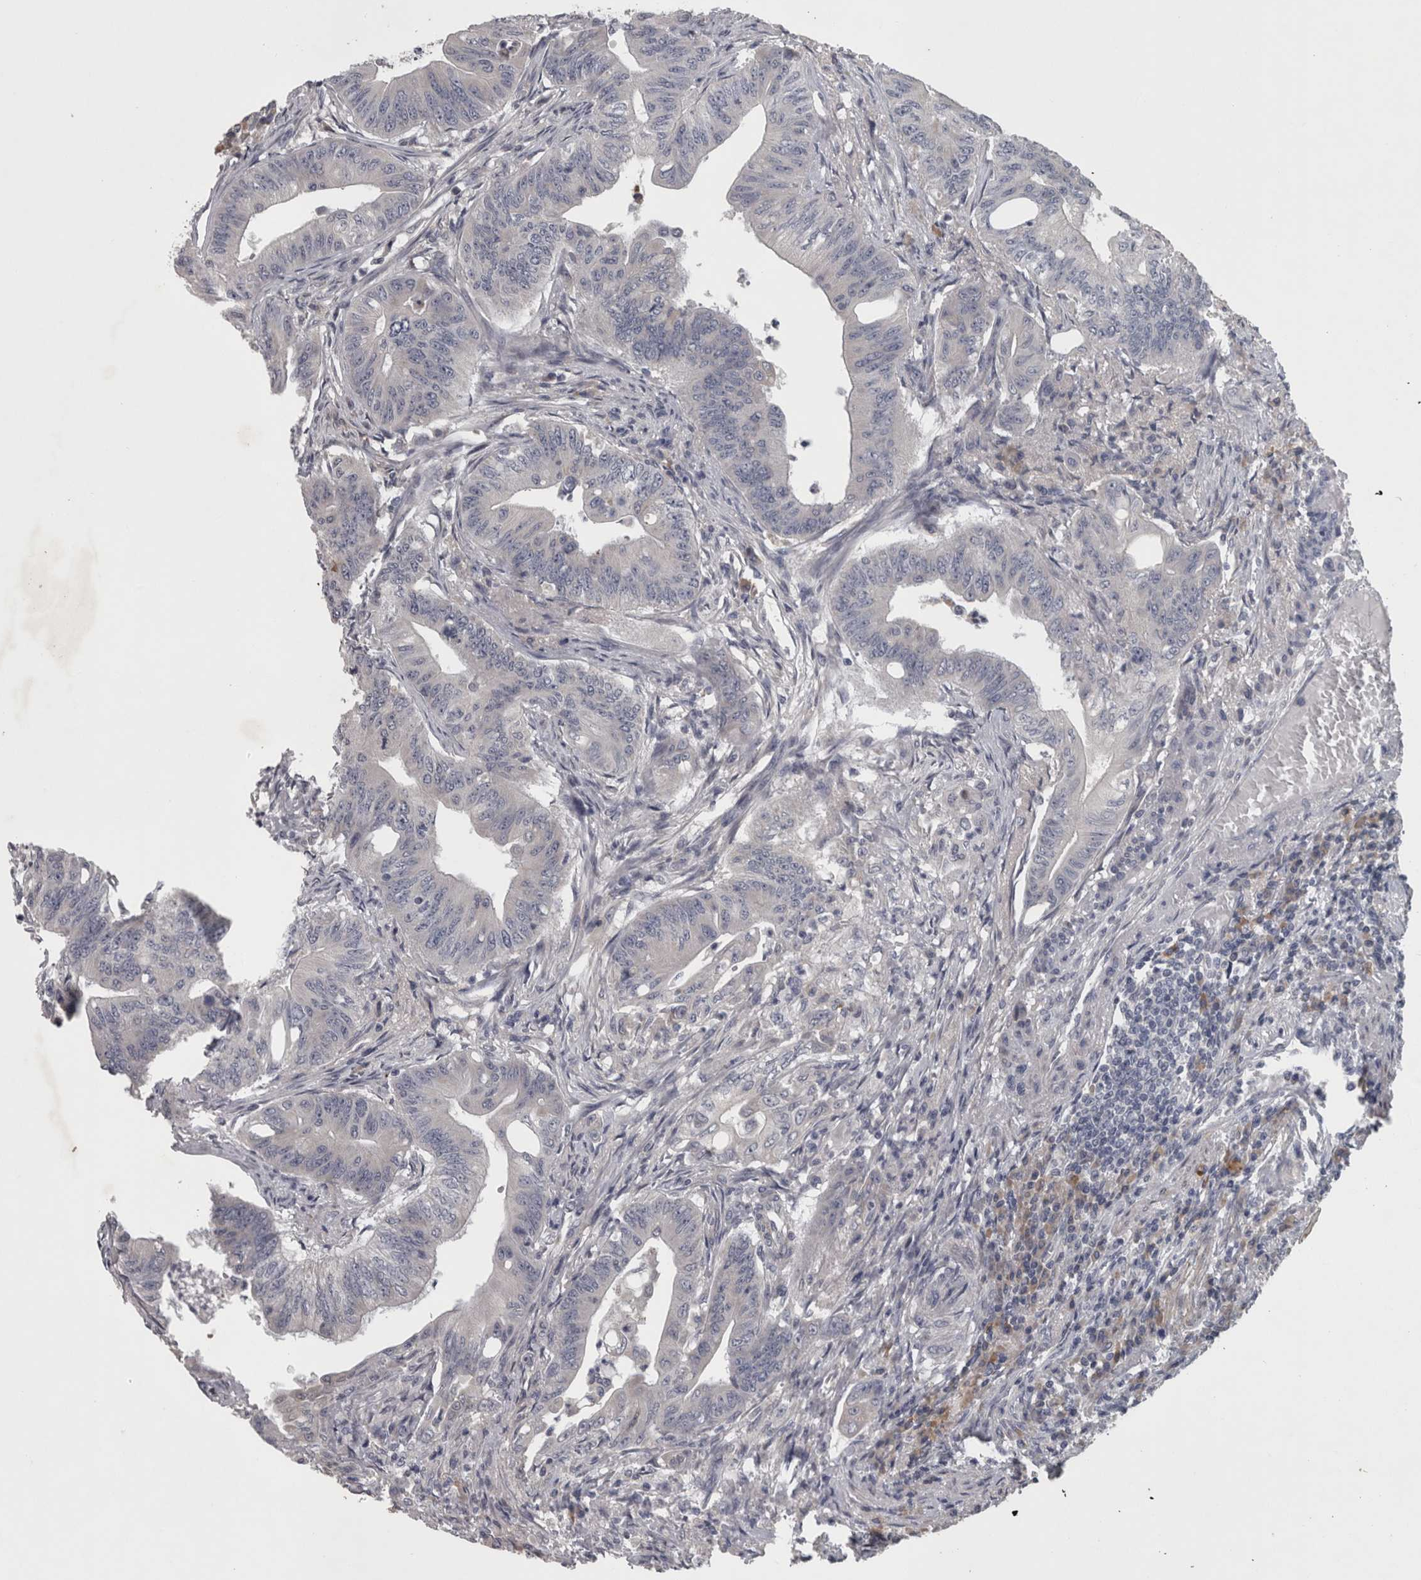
{"staining": {"intensity": "negative", "quantity": "none", "location": "none"}, "tissue": "colorectal cancer", "cell_type": "Tumor cells", "image_type": "cancer", "snomed": [{"axis": "morphology", "description": "Adenoma, NOS"}, {"axis": "morphology", "description": "Adenocarcinoma, NOS"}, {"axis": "topography", "description": "Colon"}], "caption": "There is no significant expression in tumor cells of colorectal adenocarcinoma.", "gene": "DBT", "patient": {"sex": "male", "age": 79}}